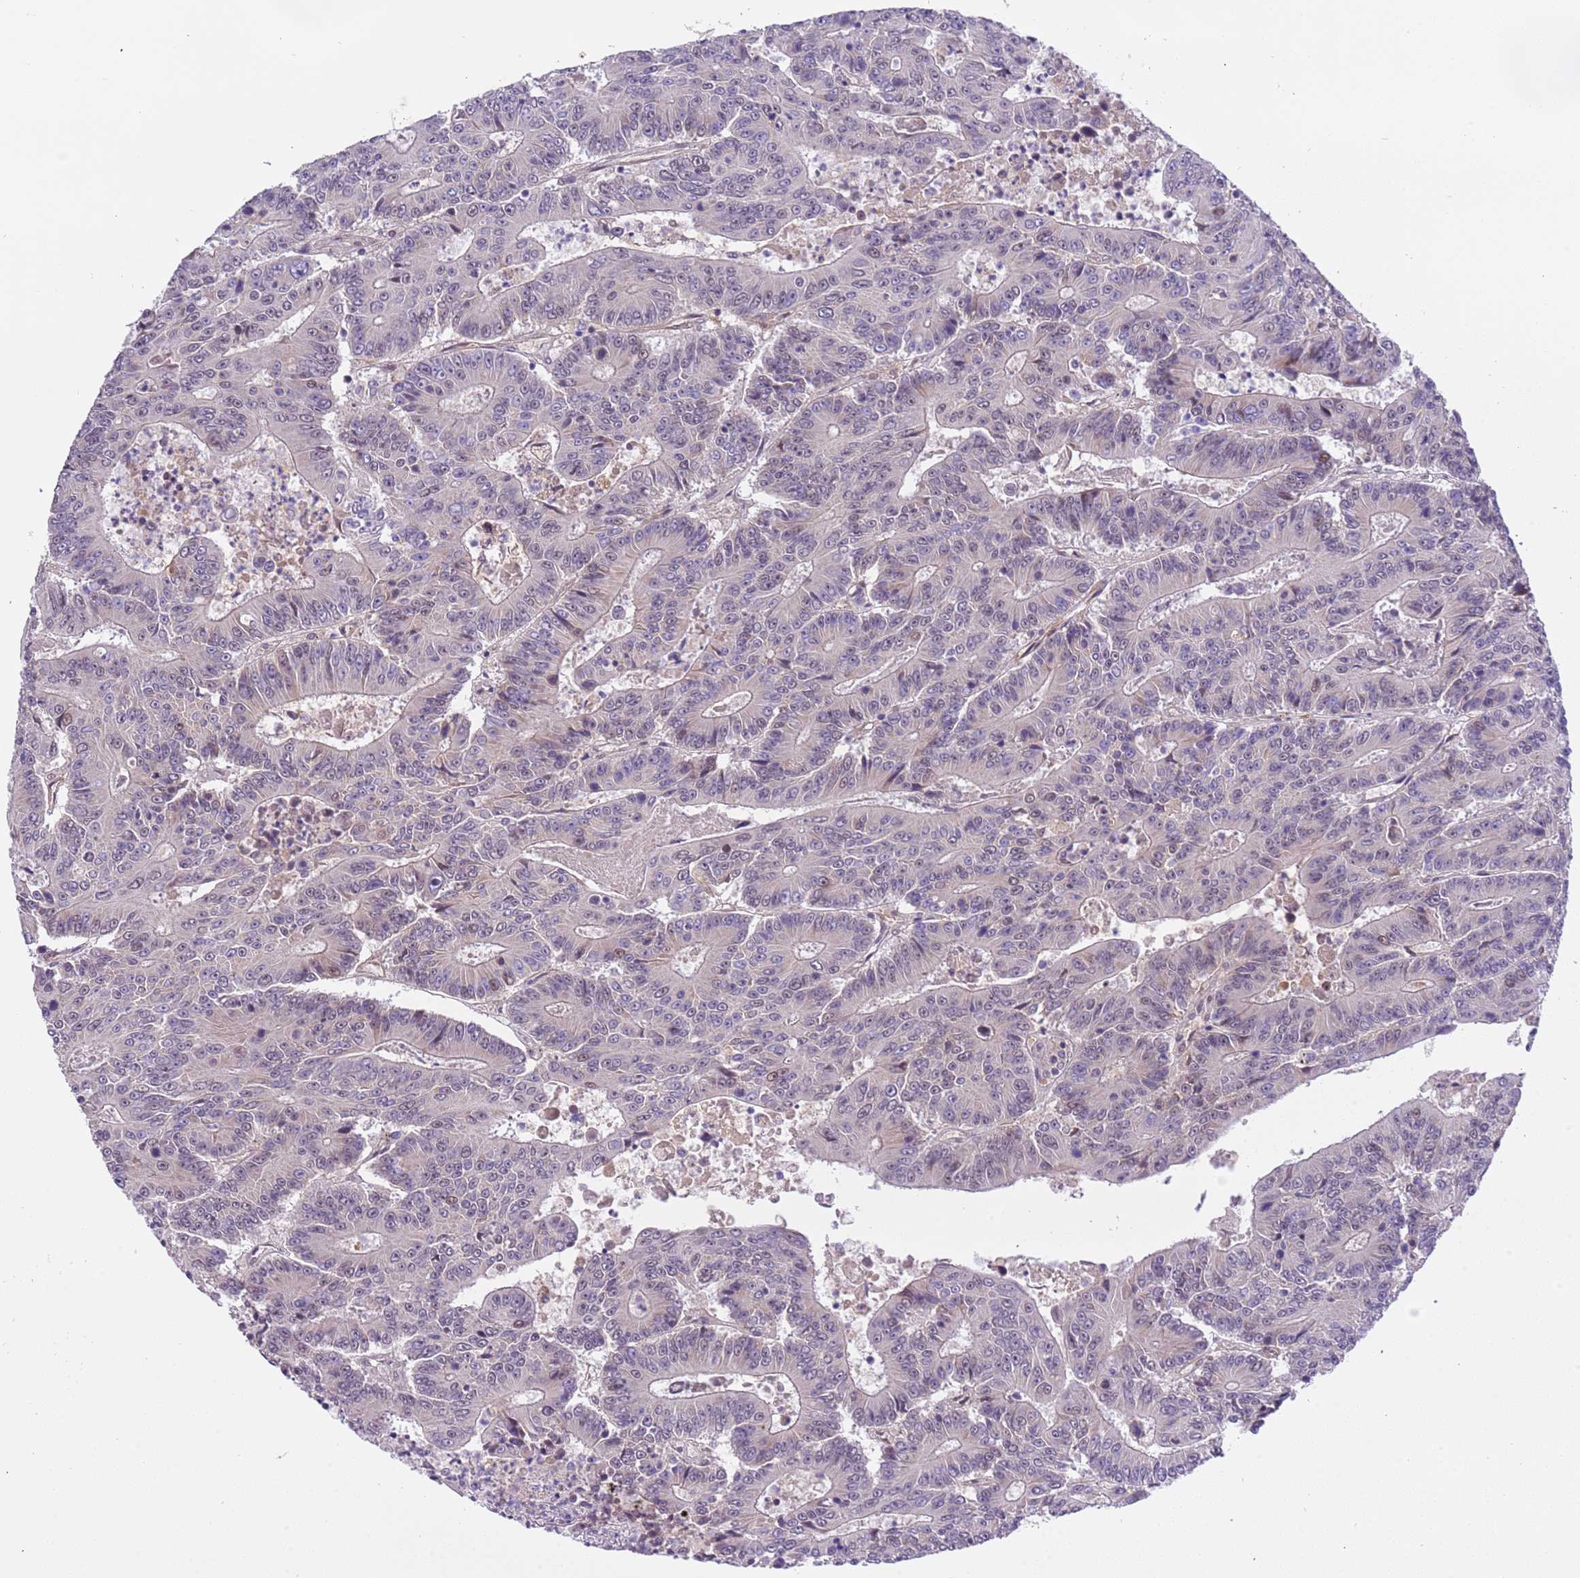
{"staining": {"intensity": "negative", "quantity": "none", "location": "none"}, "tissue": "colorectal cancer", "cell_type": "Tumor cells", "image_type": "cancer", "snomed": [{"axis": "morphology", "description": "Adenocarcinoma, NOS"}, {"axis": "topography", "description": "Colon"}], "caption": "The micrograph shows no significant positivity in tumor cells of adenocarcinoma (colorectal). (Brightfield microscopy of DAB (3,3'-diaminobenzidine) IHC at high magnification).", "gene": "MAGEF1", "patient": {"sex": "male", "age": 83}}